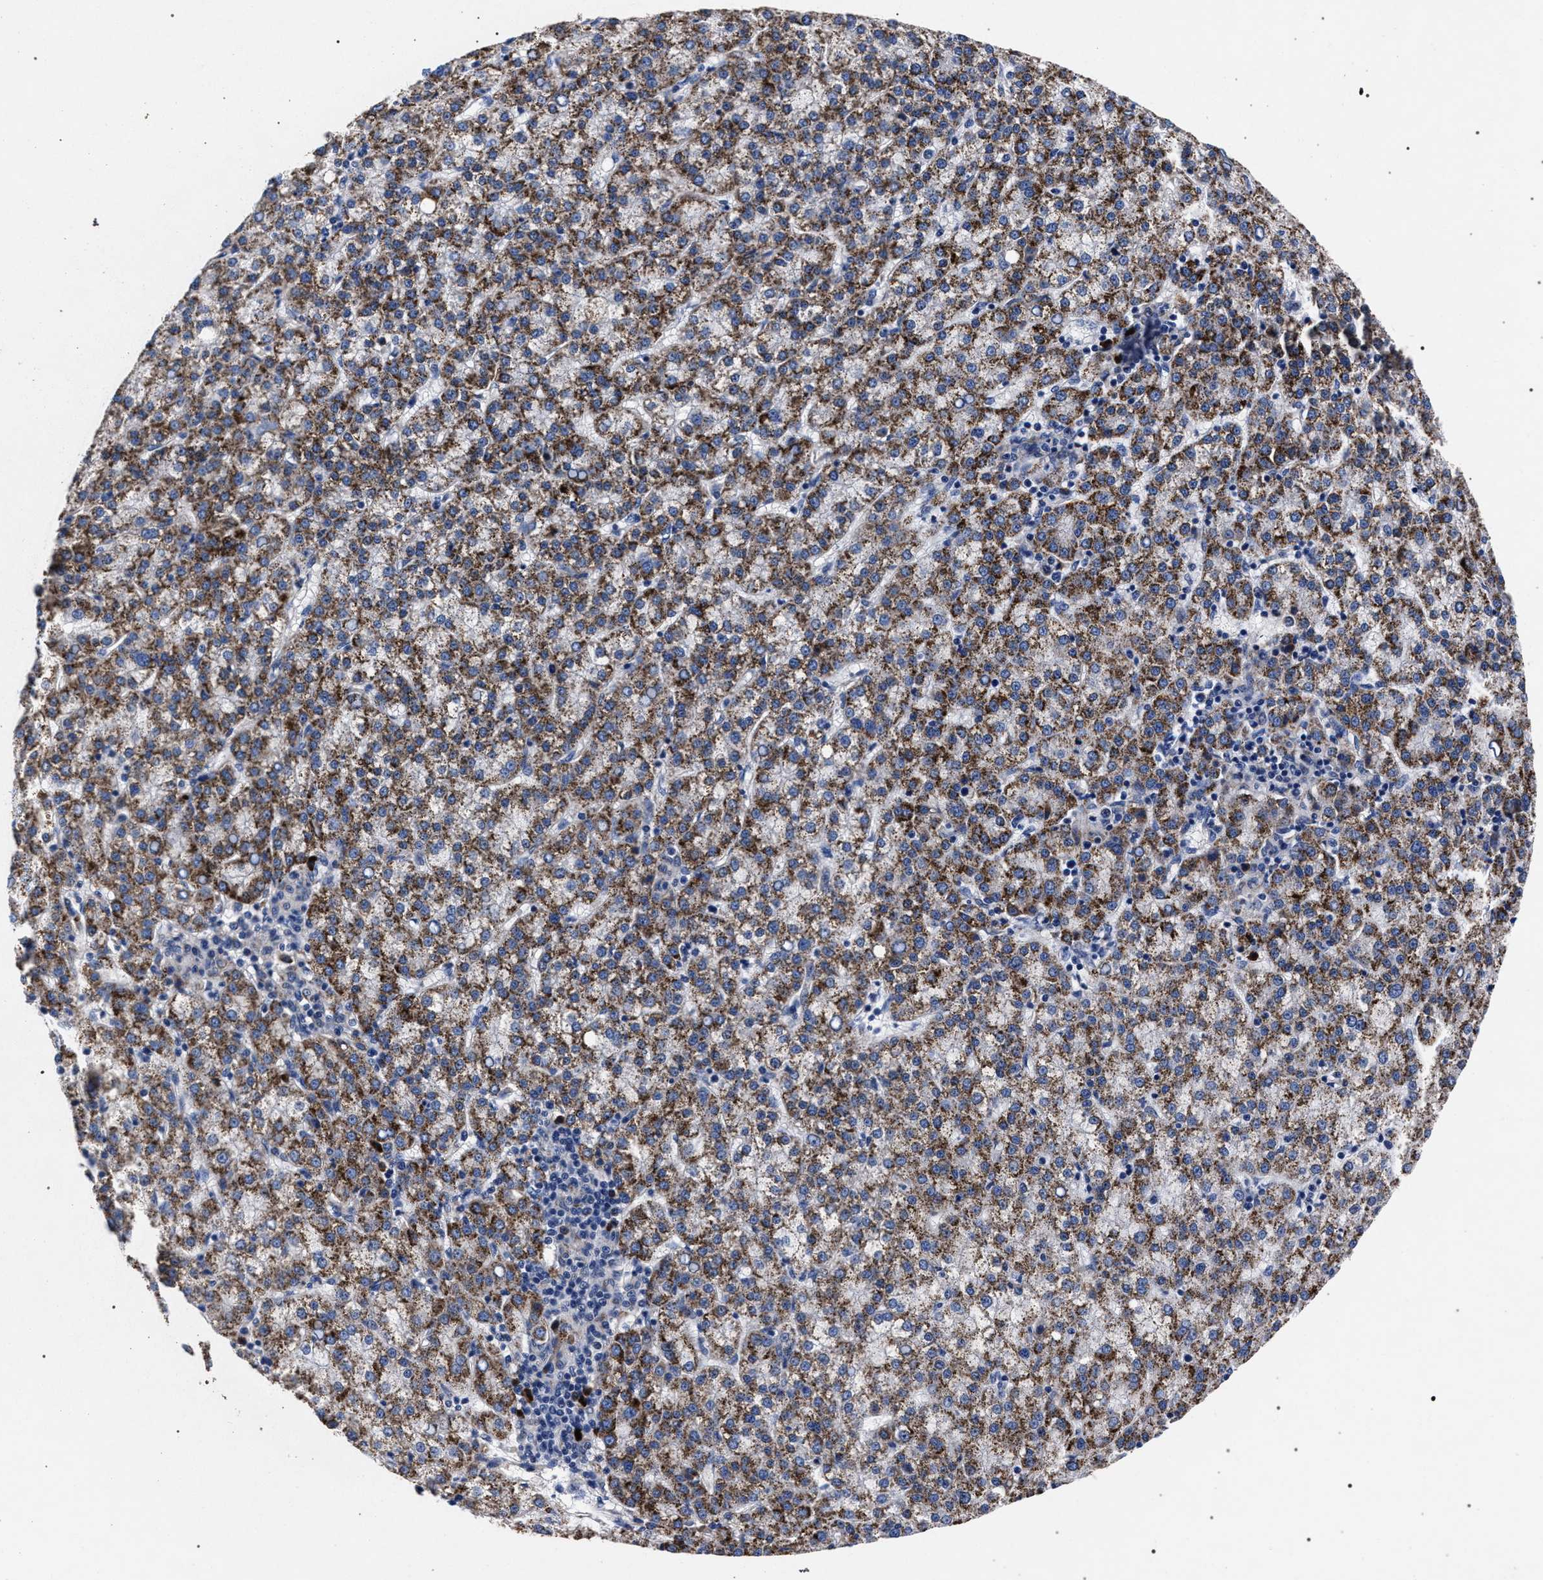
{"staining": {"intensity": "strong", "quantity": "25%-75%", "location": "cytoplasmic/membranous"}, "tissue": "liver cancer", "cell_type": "Tumor cells", "image_type": "cancer", "snomed": [{"axis": "morphology", "description": "Carcinoma, Hepatocellular, NOS"}, {"axis": "topography", "description": "Liver"}], "caption": "IHC of human hepatocellular carcinoma (liver) exhibits high levels of strong cytoplasmic/membranous staining in about 25%-75% of tumor cells.", "gene": "ACOX1", "patient": {"sex": "female", "age": 58}}